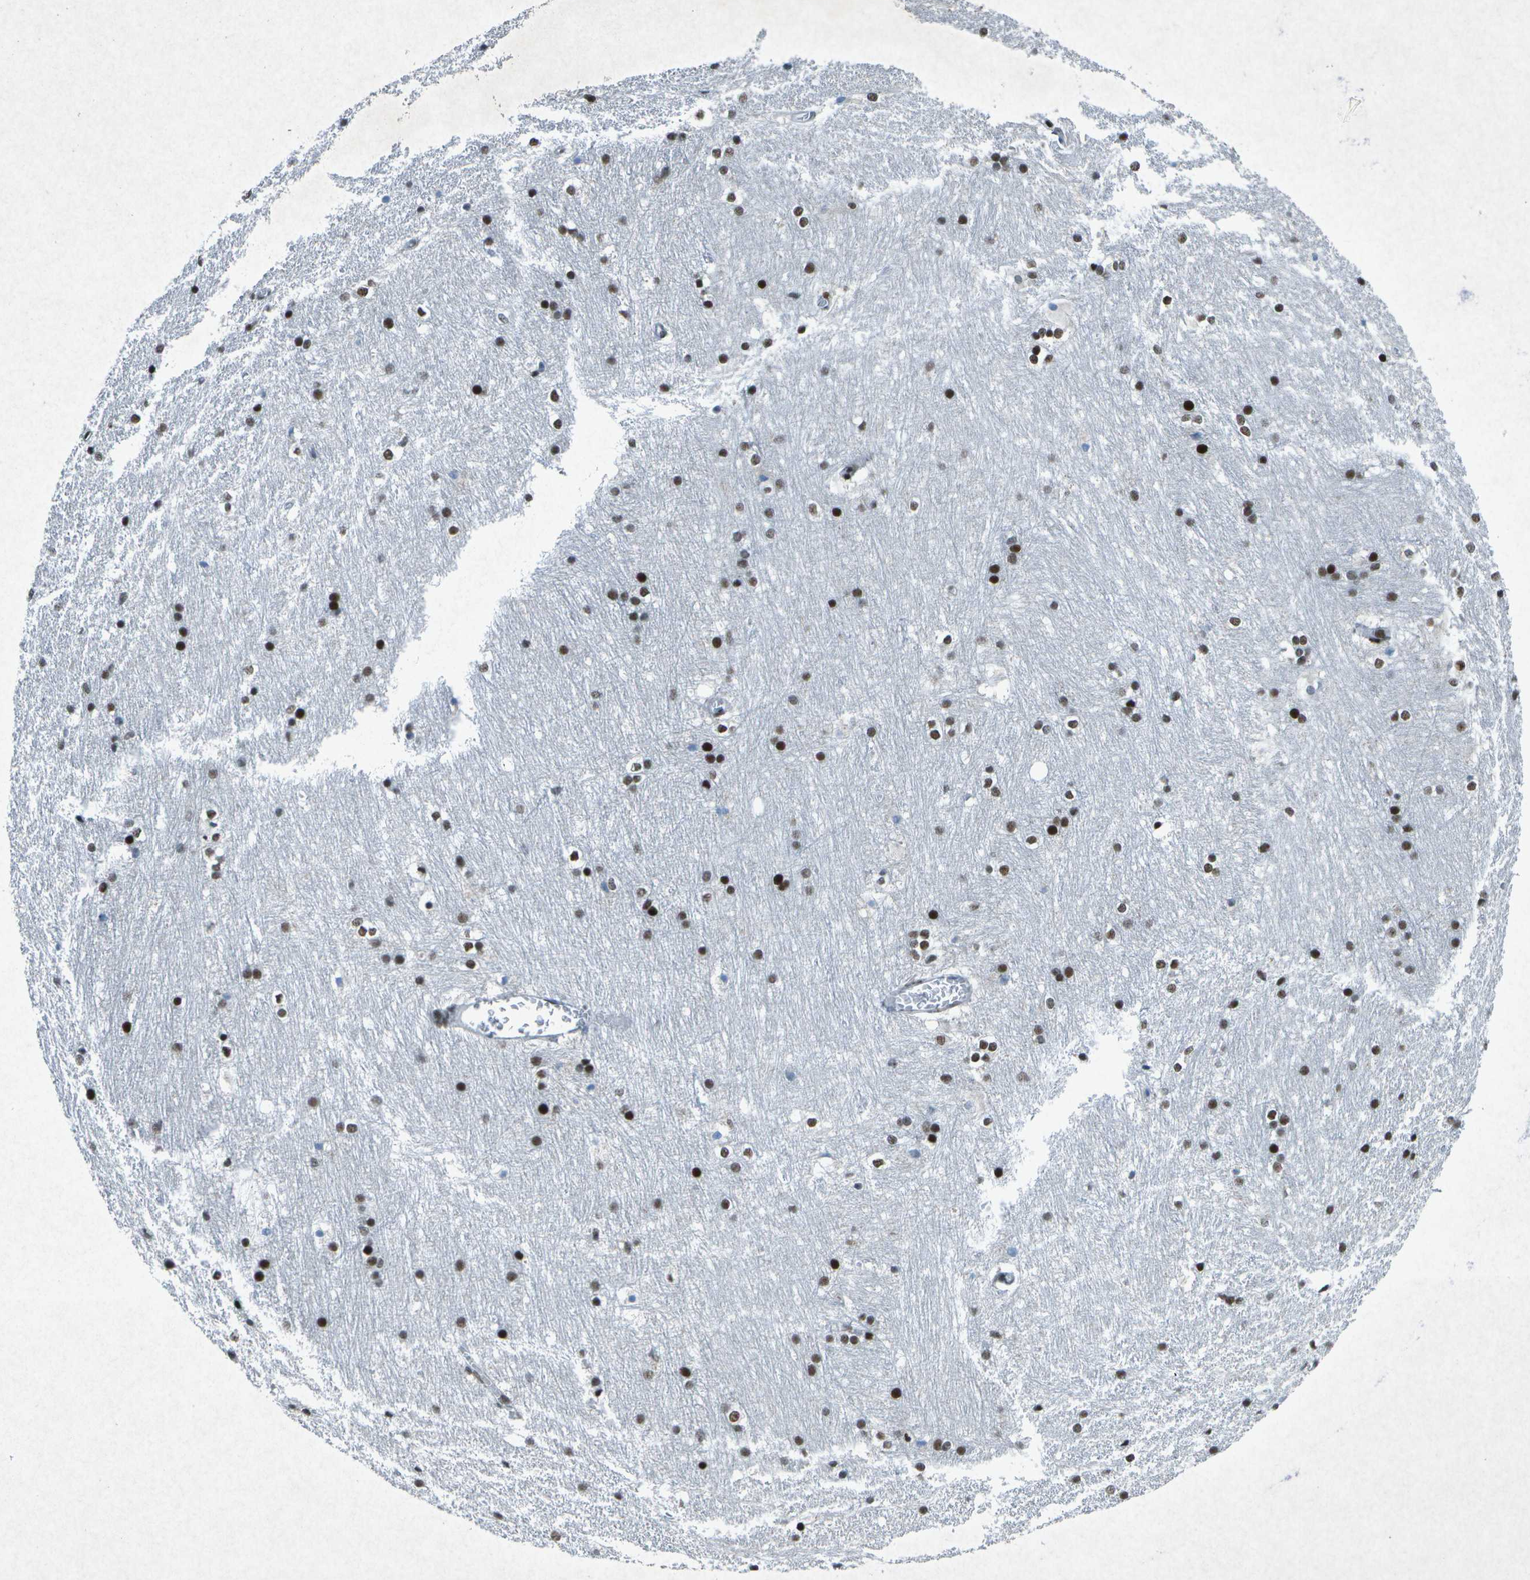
{"staining": {"intensity": "strong", "quantity": "25%-75%", "location": "nuclear"}, "tissue": "caudate", "cell_type": "Glial cells", "image_type": "normal", "snomed": [{"axis": "morphology", "description": "Normal tissue, NOS"}, {"axis": "topography", "description": "Lateral ventricle wall"}], "caption": "A high amount of strong nuclear positivity is present in approximately 25%-75% of glial cells in normal caudate.", "gene": "MTA2", "patient": {"sex": "female", "age": 19}}